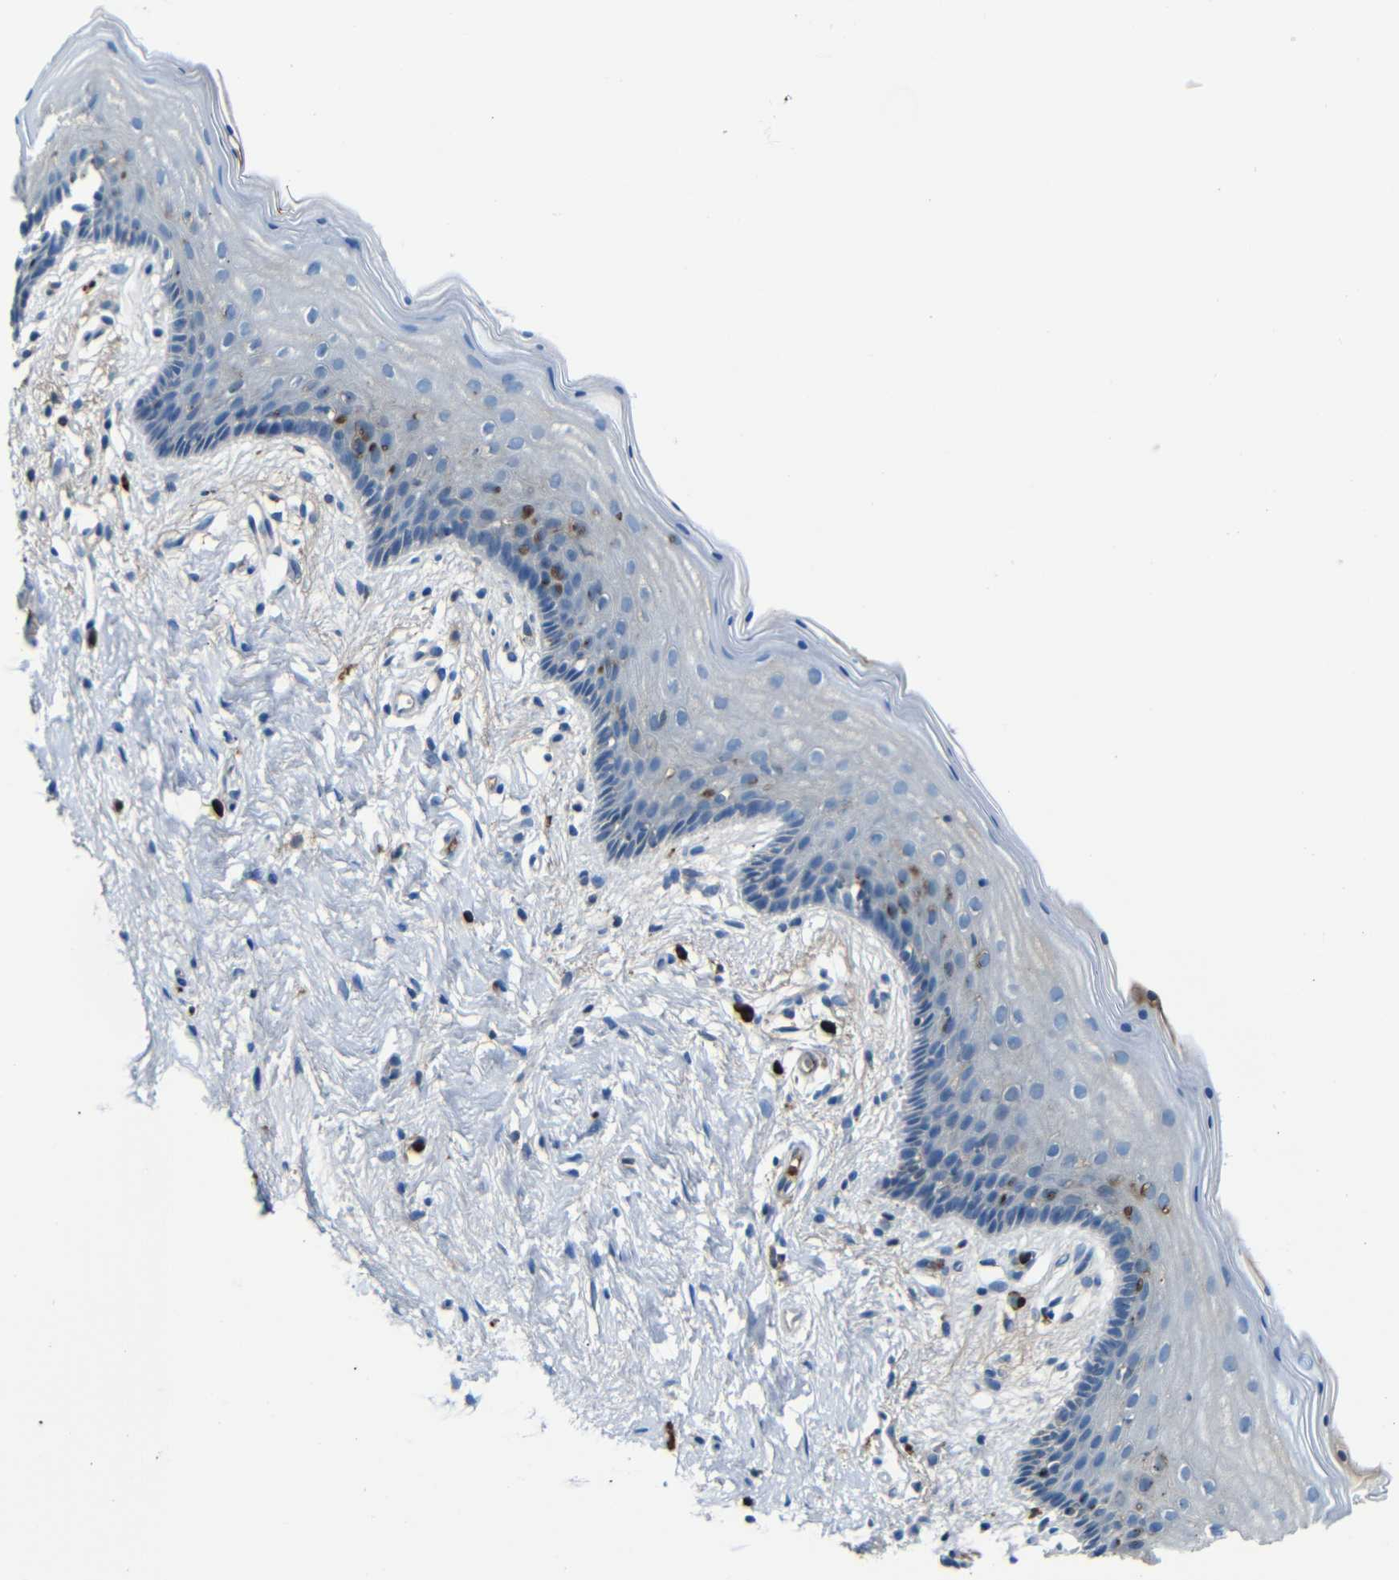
{"staining": {"intensity": "negative", "quantity": "none", "location": "none"}, "tissue": "vagina", "cell_type": "Squamous epithelial cells", "image_type": "normal", "snomed": [{"axis": "morphology", "description": "Normal tissue, NOS"}, {"axis": "topography", "description": "Vagina"}], "caption": "There is no significant positivity in squamous epithelial cells of vagina.", "gene": "SERPINA1", "patient": {"sex": "female", "age": 44}}